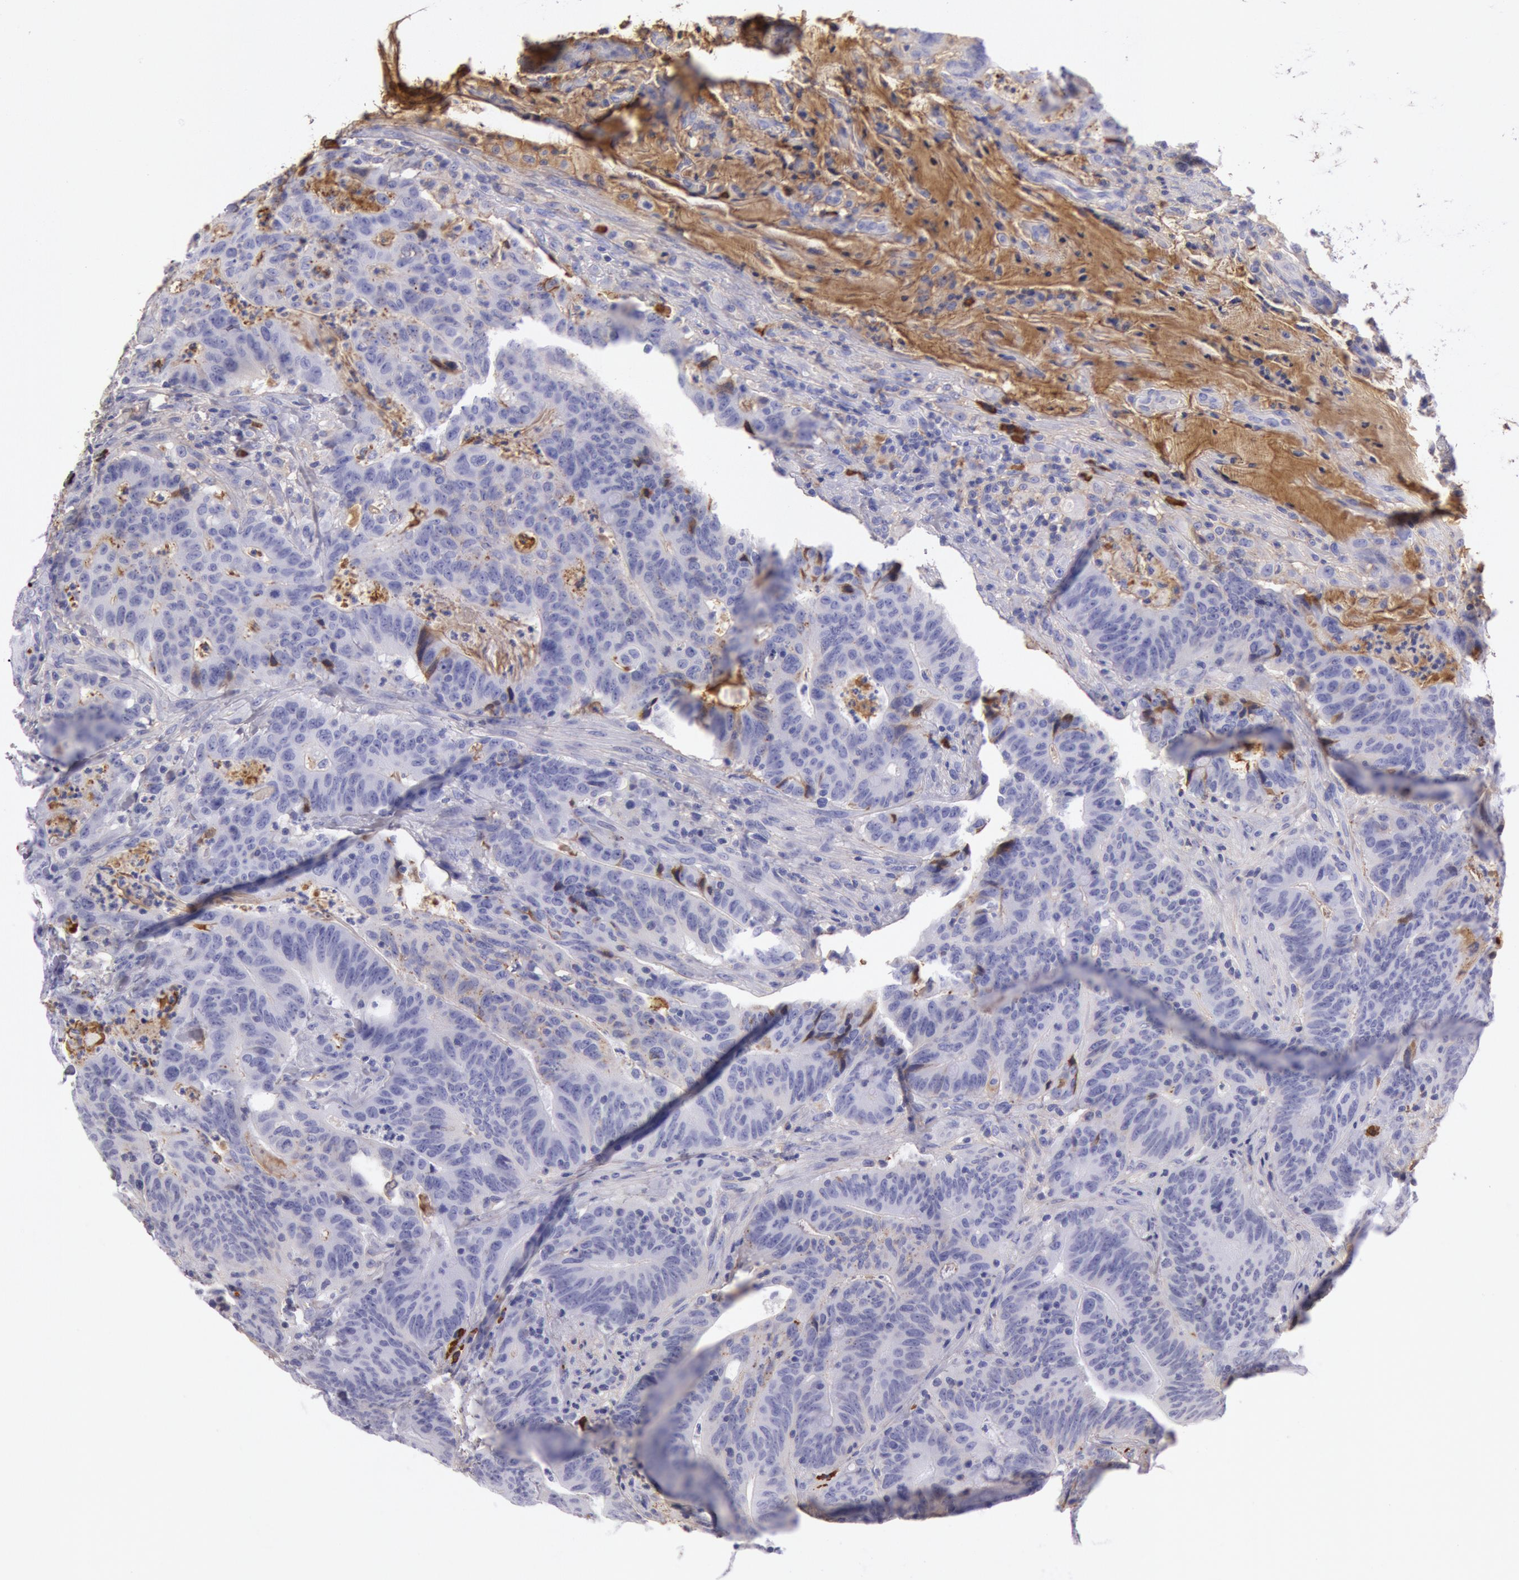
{"staining": {"intensity": "moderate", "quantity": "<25%", "location": "cytoplasmic/membranous"}, "tissue": "colorectal cancer", "cell_type": "Tumor cells", "image_type": "cancer", "snomed": [{"axis": "morphology", "description": "Adenocarcinoma, NOS"}, {"axis": "topography", "description": "Colon"}], "caption": "This micrograph demonstrates immunohistochemistry (IHC) staining of human colorectal adenocarcinoma, with low moderate cytoplasmic/membranous positivity in about <25% of tumor cells.", "gene": "IGHG1", "patient": {"sex": "male", "age": 54}}